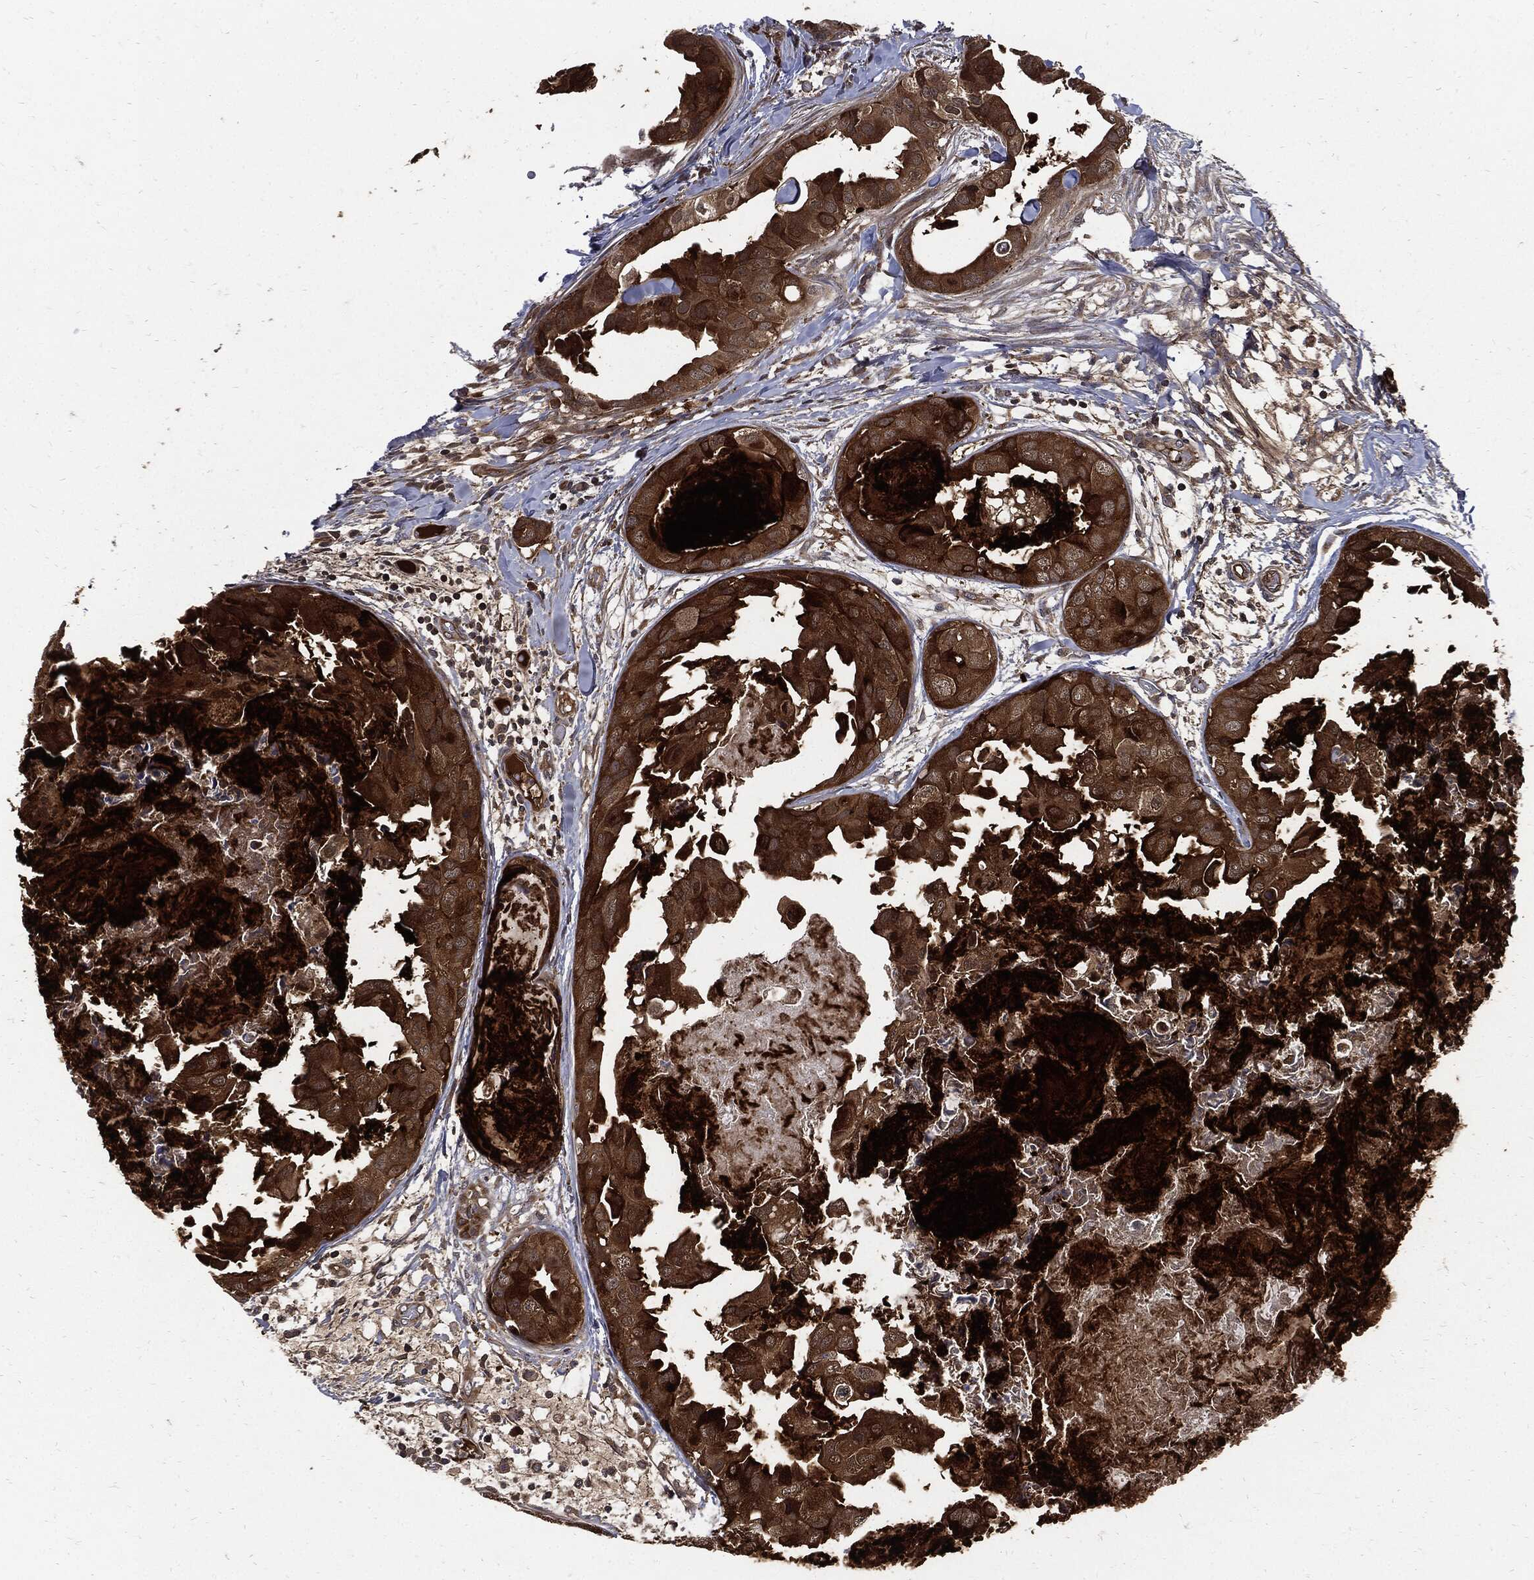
{"staining": {"intensity": "strong", "quantity": ">75%", "location": "cytoplasmic/membranous"}, "tissue": "breast cancer", "cell_type": "Tumor cells", "image_type": "cancer", "snomed": [{"axis": "morphology", "description": "Normal tissue, NOS"}, {"axis": "morphology", "description": "Duct carcinoma"}, {"axis": "topography", "description": "Breast"}], "caption": "The immunohistochemical stain labels strong cytoplasmic/membranous expression in tumor cells of invasive ductal carcinoma (breast) tissue. The protein is shown in brown color, while the nuclei are stained blue.", "gene": "CLU", "patient": {"sex": "female", "age": 40}}